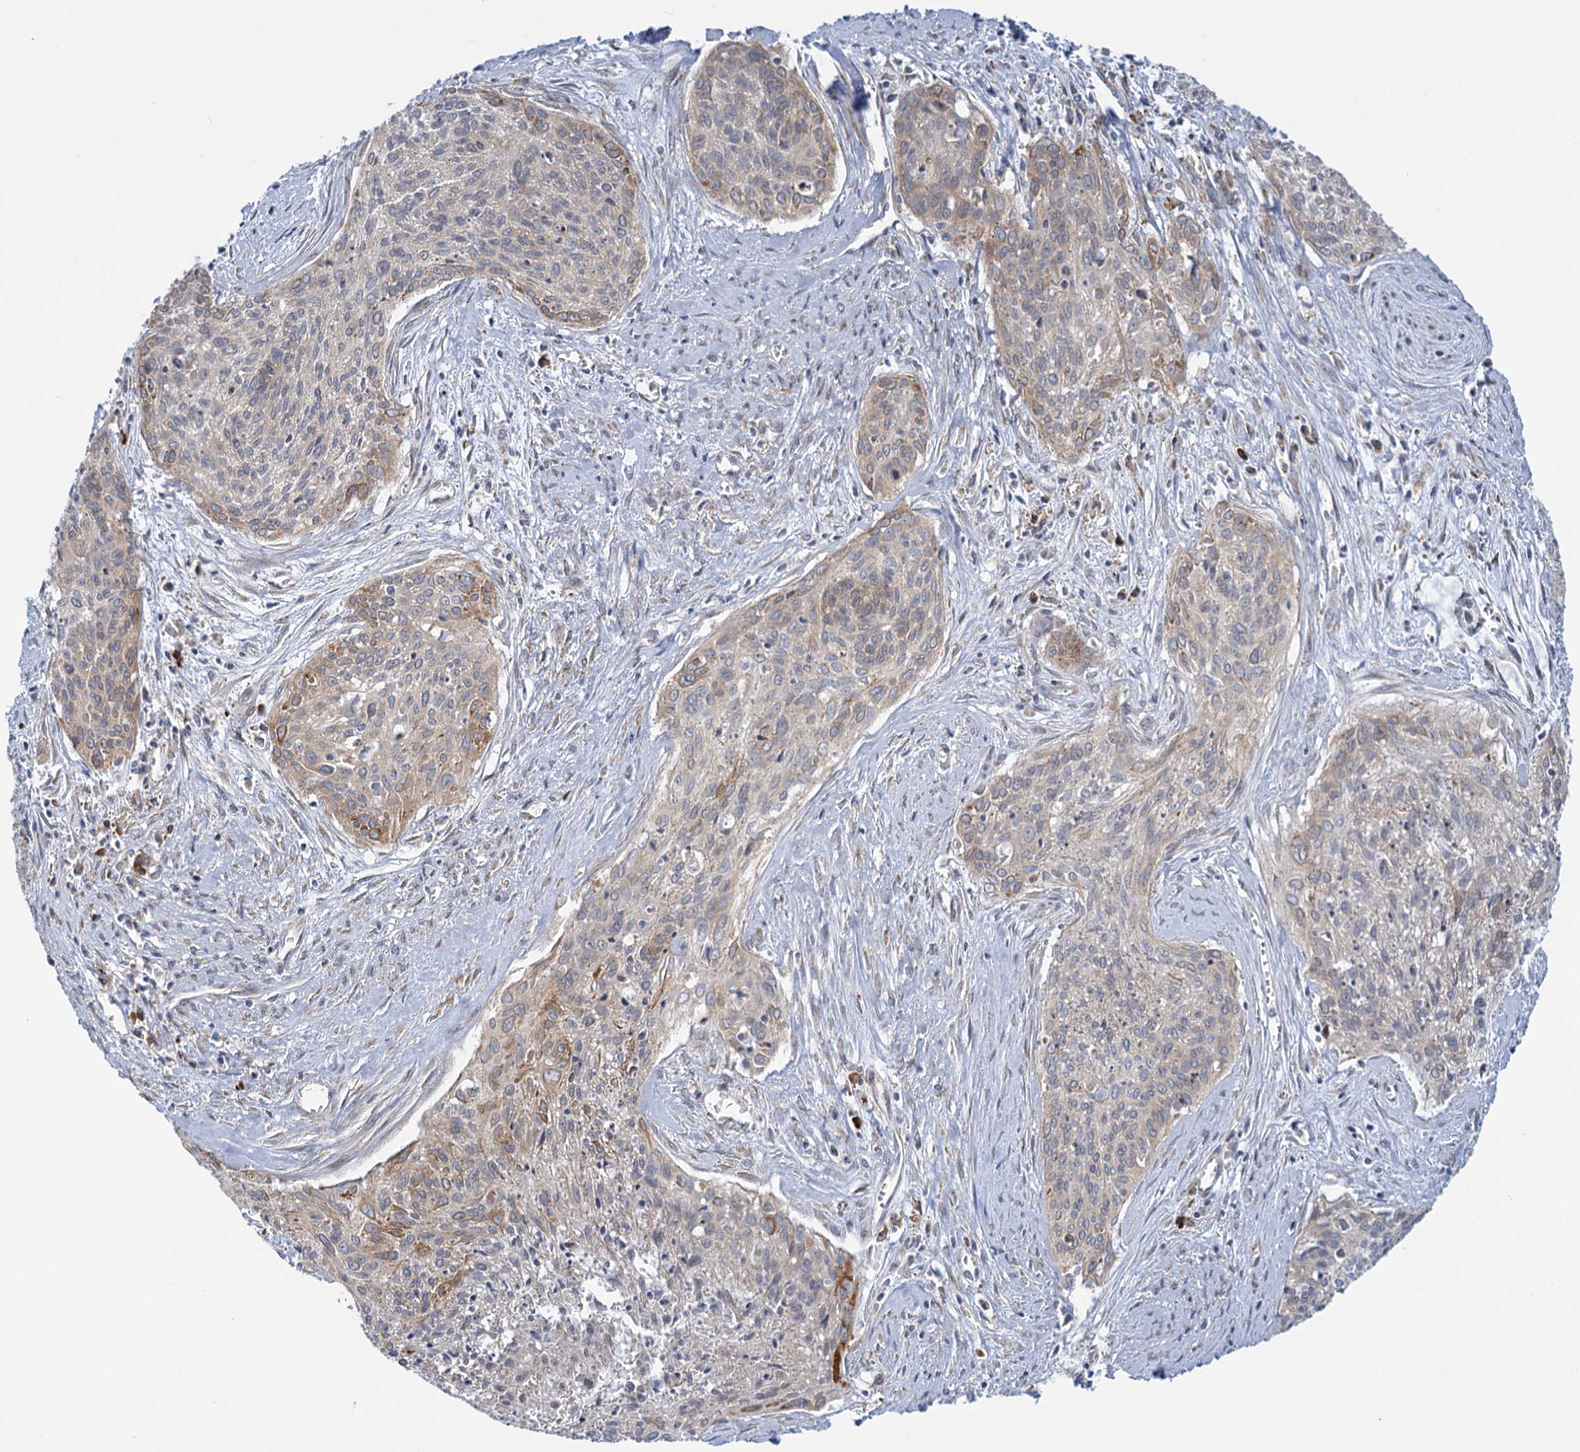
{"staining": {"intensity": "moderate", "quantity": "<25%", "location": "cytoplasmic/membranous"}, "tissue": "cervical cancer", "cell_type": "Tumor cells", "image_type": "cancer", "snomed": [{"axis": "morphology", "description": "Squamous cell carcinoma, NOS"}, {"axis": "topography", "description": "Cervix"}], "caption": "Immunohistochemical staining of human cervical squamous cell carcinoma reveals moderate cytoplasmic/membranous protein staining in about <25% of tumor cells.", "gene": "MBLAC2", "patient": {"sex": "female", "age": 55}}